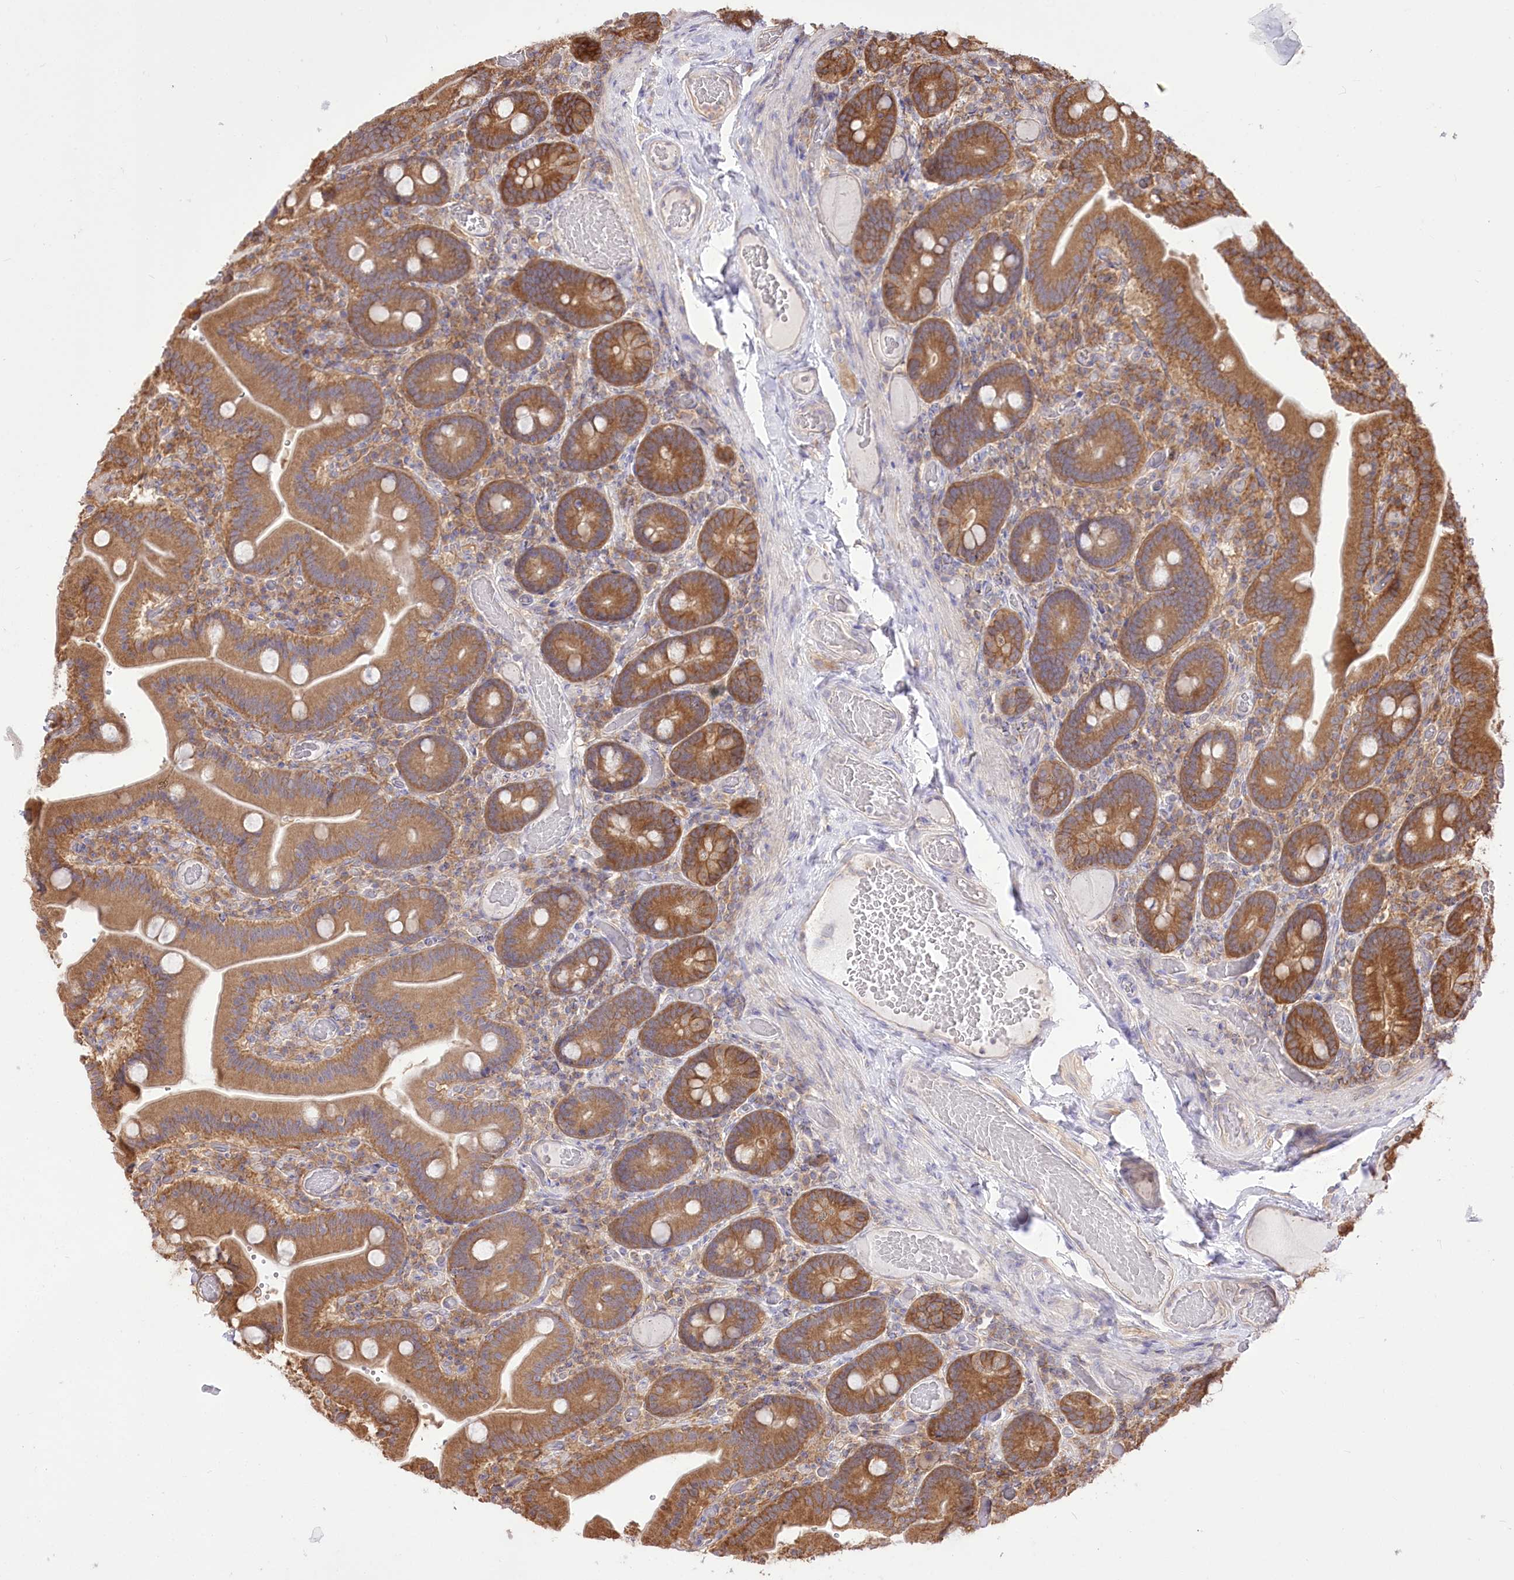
{"staining": {"intensity": "strong", "quantity": ">75%", "location": "cytoplasmic/membranous"}, "tissue": "duodenum", "cell_type": "Glandular cells", "image_type": "normal", "snomed": [{"axis": "morphology", "description": "Normal tissue, NOS"}, {"axis": "topography", "description": "Duodenum"}], "caption": "Protein staining of benign duodenum demonstrates strong cytoplasmic/membranous positivity in about >75% of glandular cells.", "gene": "XYLB", "patient": {"sex": "female", "age": 62}}